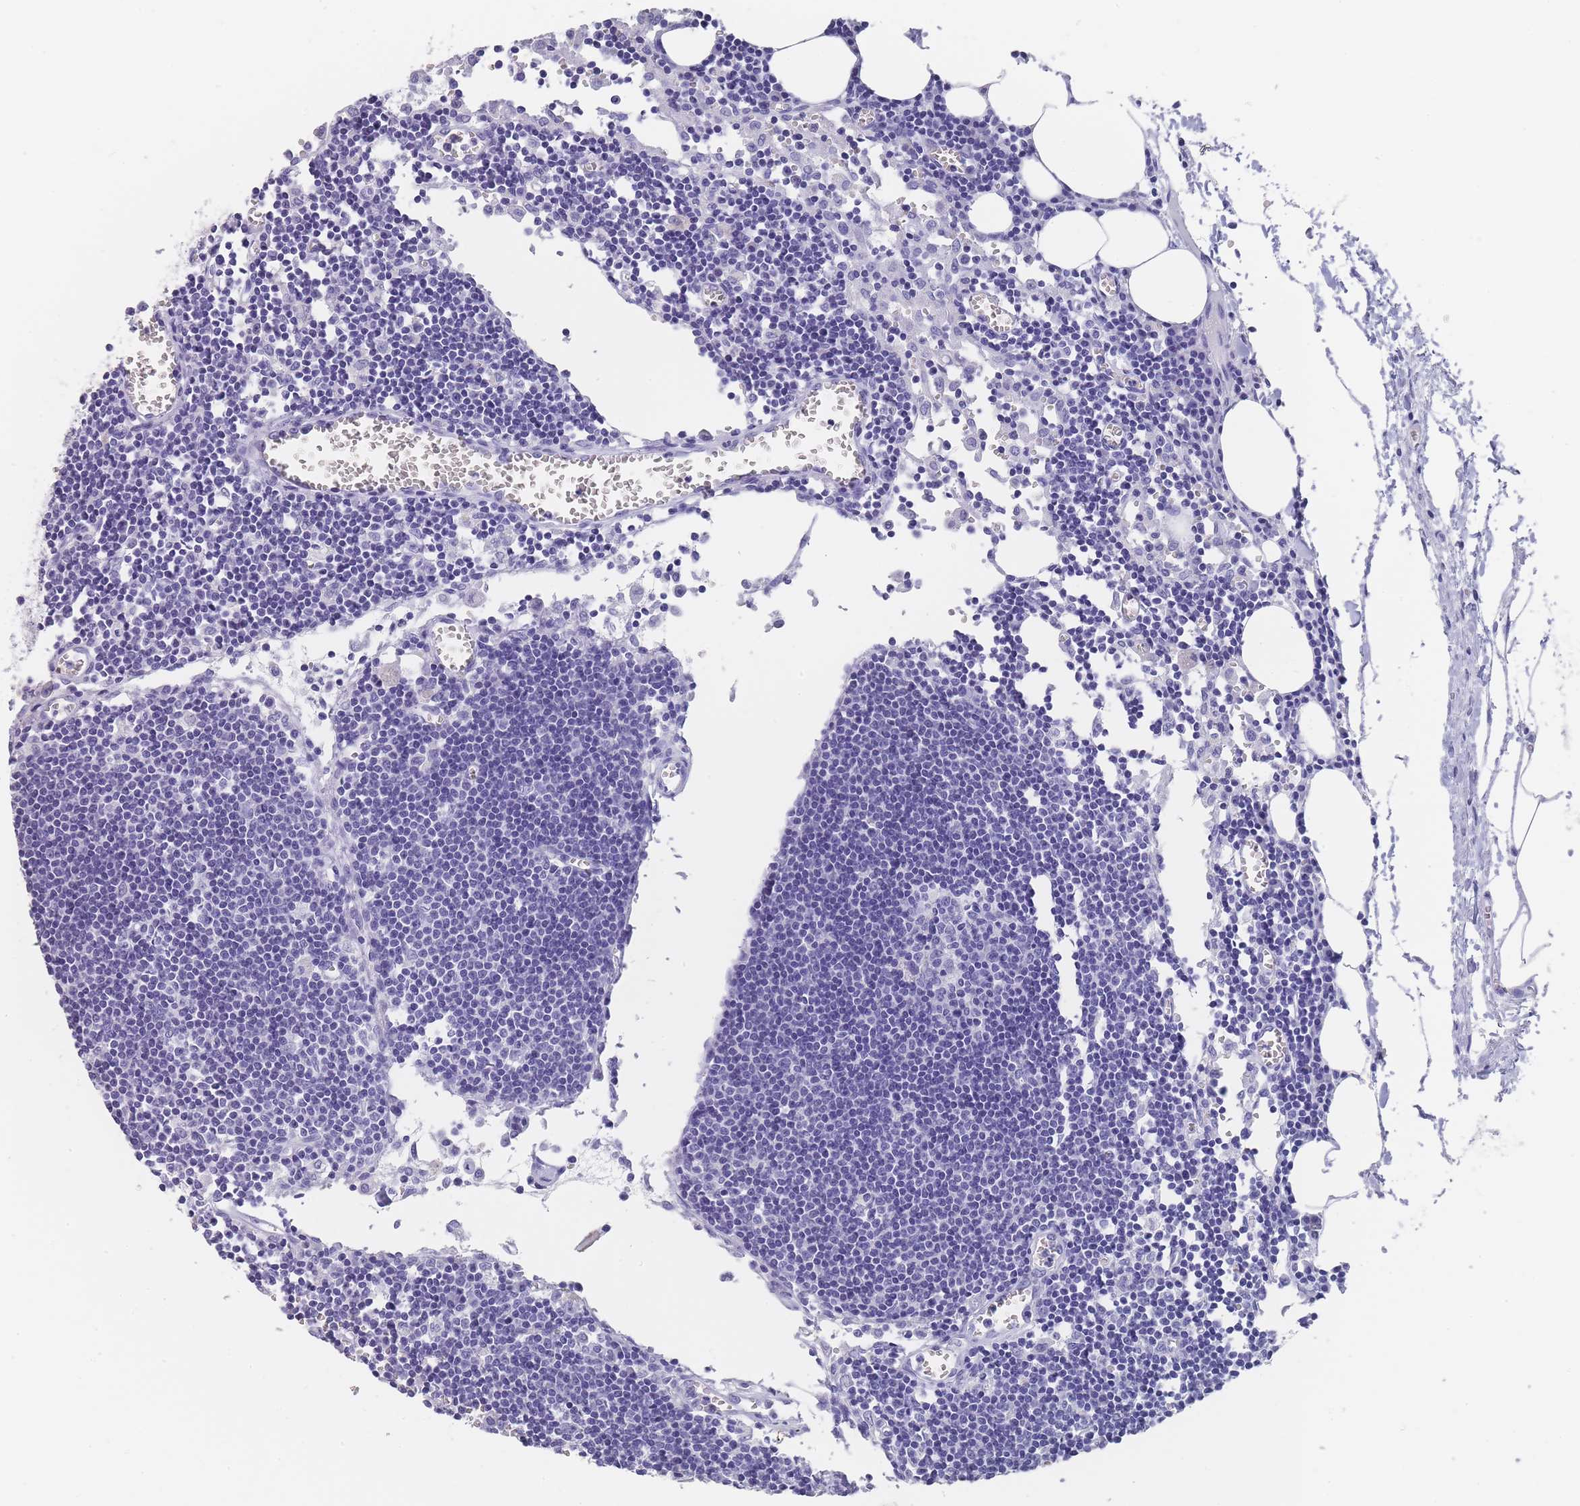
{"staining": {"intensity": "negative", "quantity": "none", "location": "none"}, "tissue": "lymph node", "cell_type": "Germinal center cells", "image_type": "normal", "snomed": [{"axis": "morphology", "description": "Normal tissue, NOS"}, {"axis": "topography", "description": "Lymph node"}], "caption": "An immunohistochemistry (IHC) micrograph of normal lymph node is shown. There is no staining in germinal center cells of lymph node. Nuclei are stained in blue.", "gene": "RAB2B", "patient": {"sex": "male", "age": 62}}